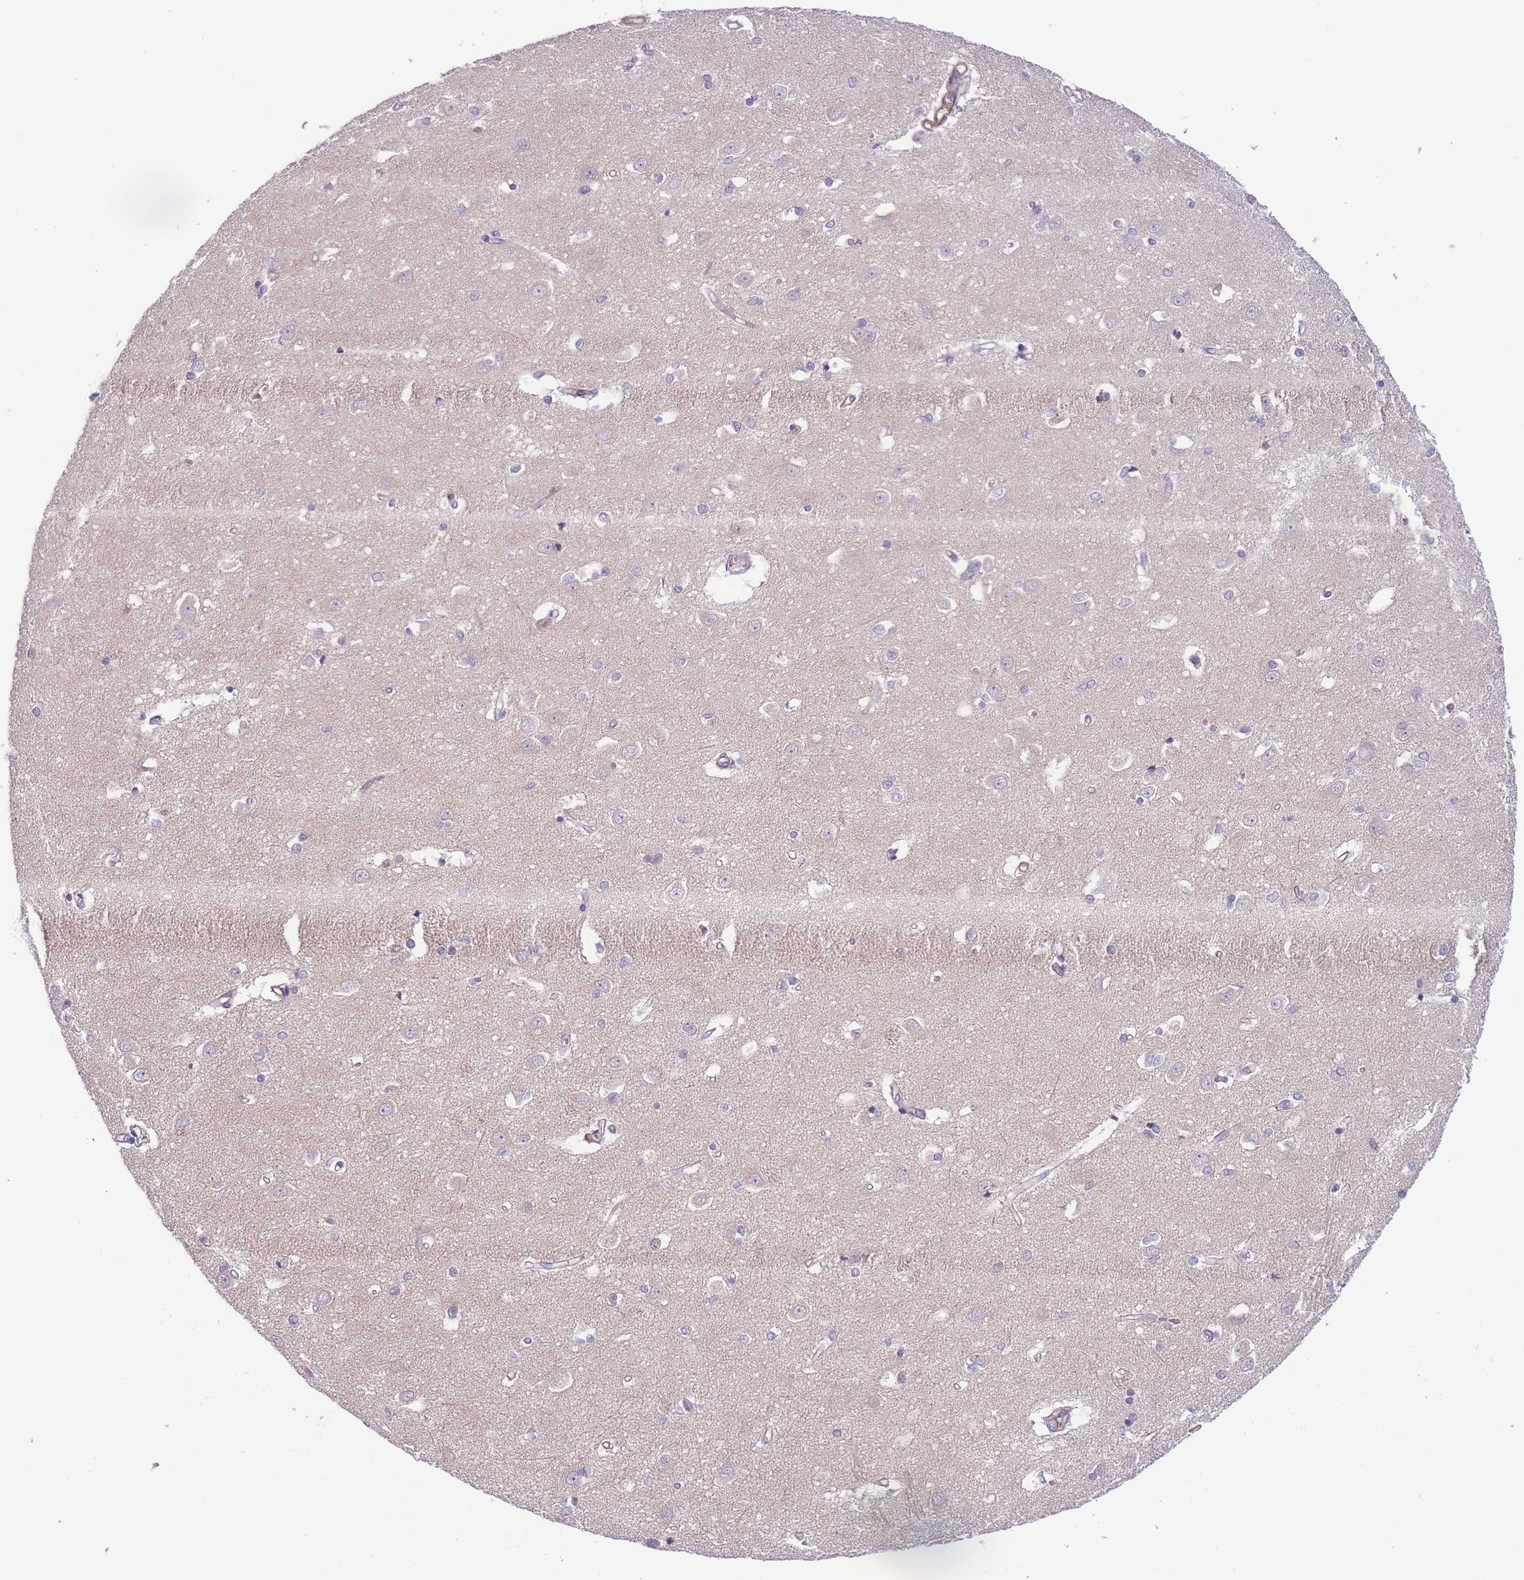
{"staining": {"intensity": "negative", "quantity": "none", "location": "none"}, "tissue": "caudate", "cell_type": "Glial cells", "image_type": "normal", "snomed": [{"axis": "morphology", "description": "Normal tissue, NOS"}, {"axis": "topography", "description": "Lateral ventricle wall"}], "caption": "The IHC photomicrograph has no significant positivity in glial cells of caudate. (DAB immunohistochemistry (IHC), high magnification).", "gene": "FAM124A", "patient": {"sex": "male", "age": 37}}